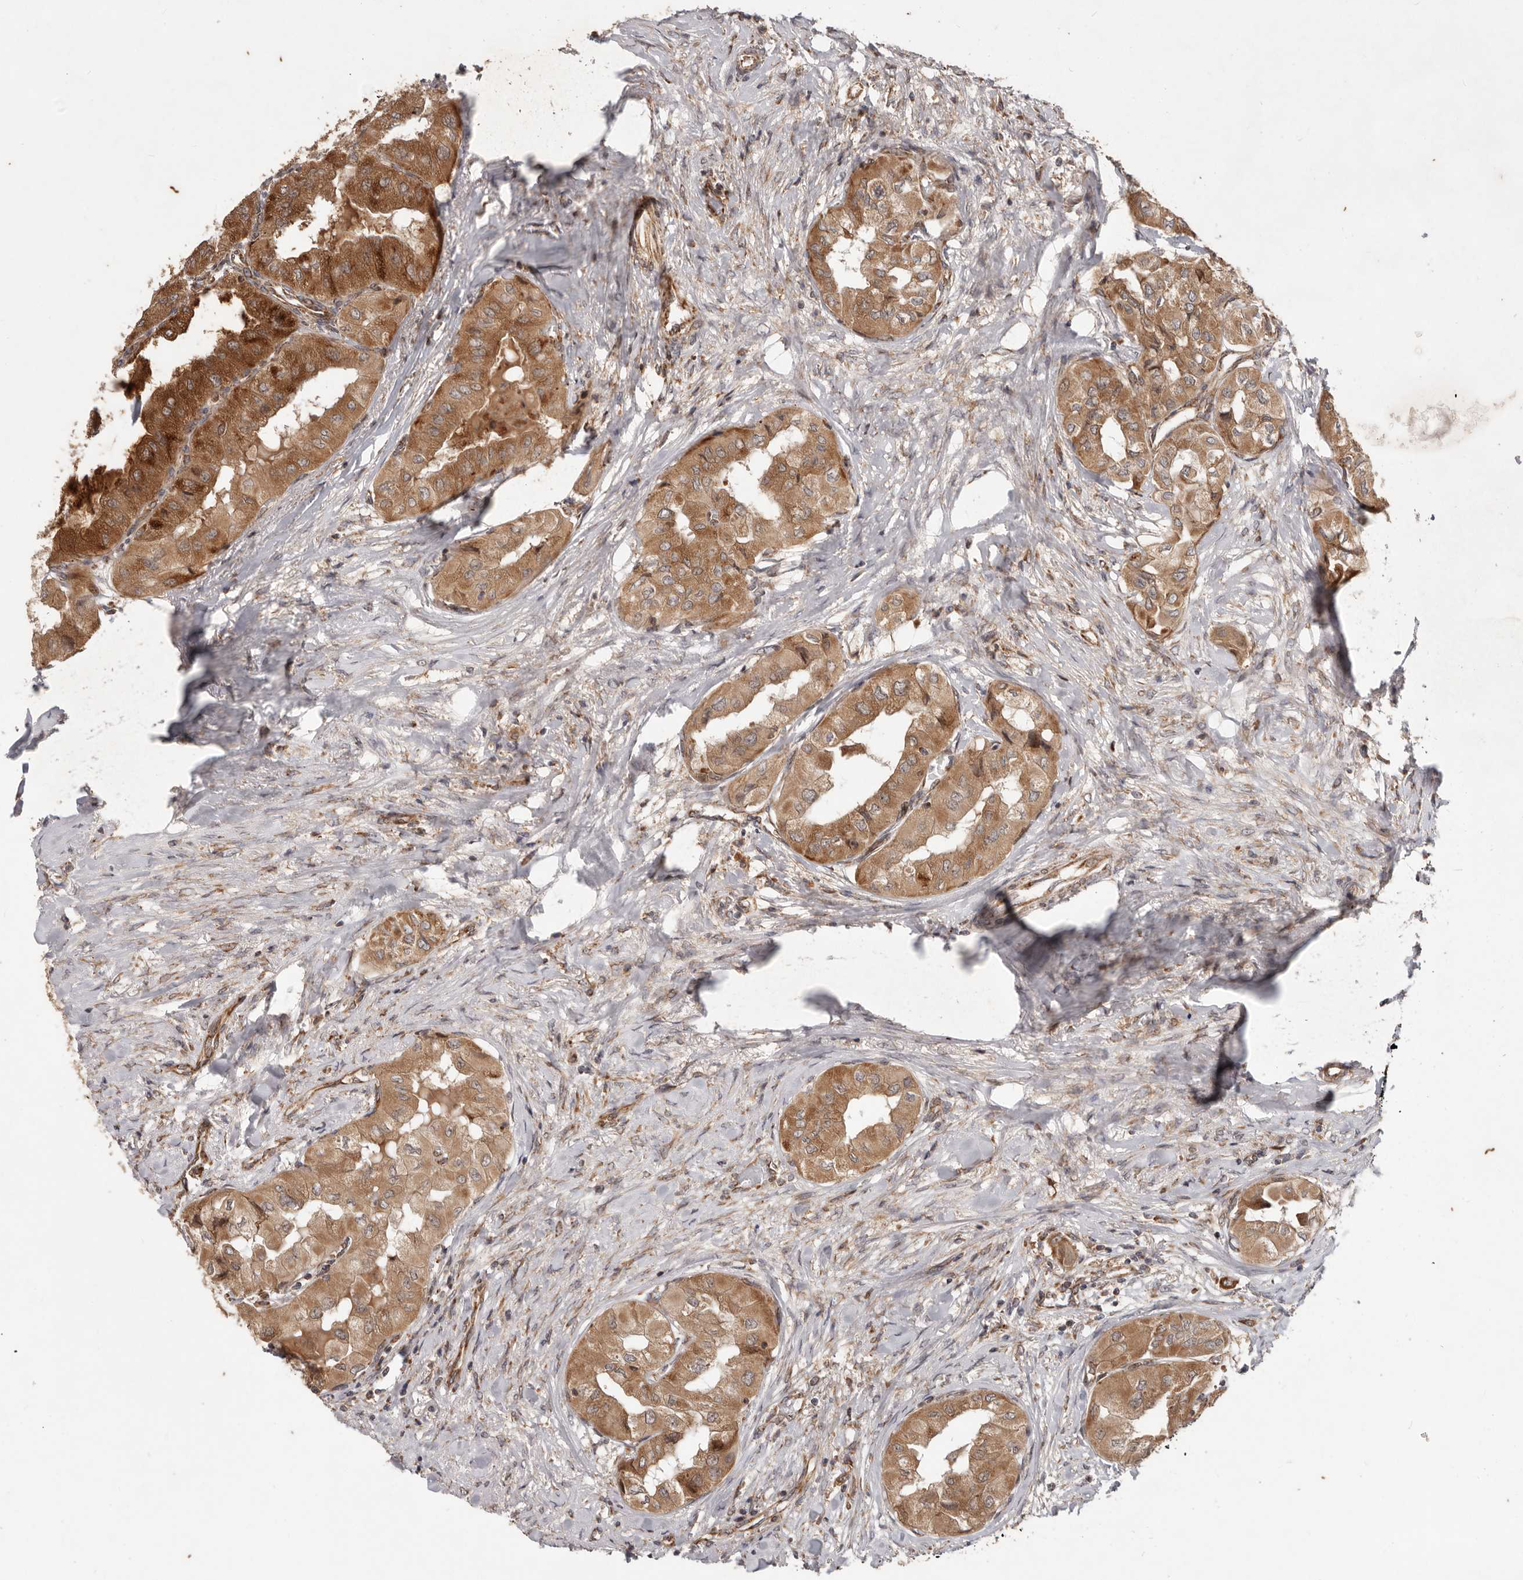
{"staining": {"intensity": "moderate", "quantity": ">75%", "location": "cytoplasmic/membranous"}, "tissue": "thyroid cancer", "cell_type": "Tumor cells", "image_type": "cancer", "snomed": [{"axis": "morphology", "description": "Papillary adenocarcinoma, NOS"}, {"axis": "topography", "description": "Thyroid gland"}], "caption": "The photomicrograph demonstrates a brown stain indicating the presence of a protein in the cytoplasmic/membranous of tumor cells in thyroid cancer (papillary adenocarcinoma).", "gene": "MRPS10", "patient": {"sex": "female", "age": 59}}